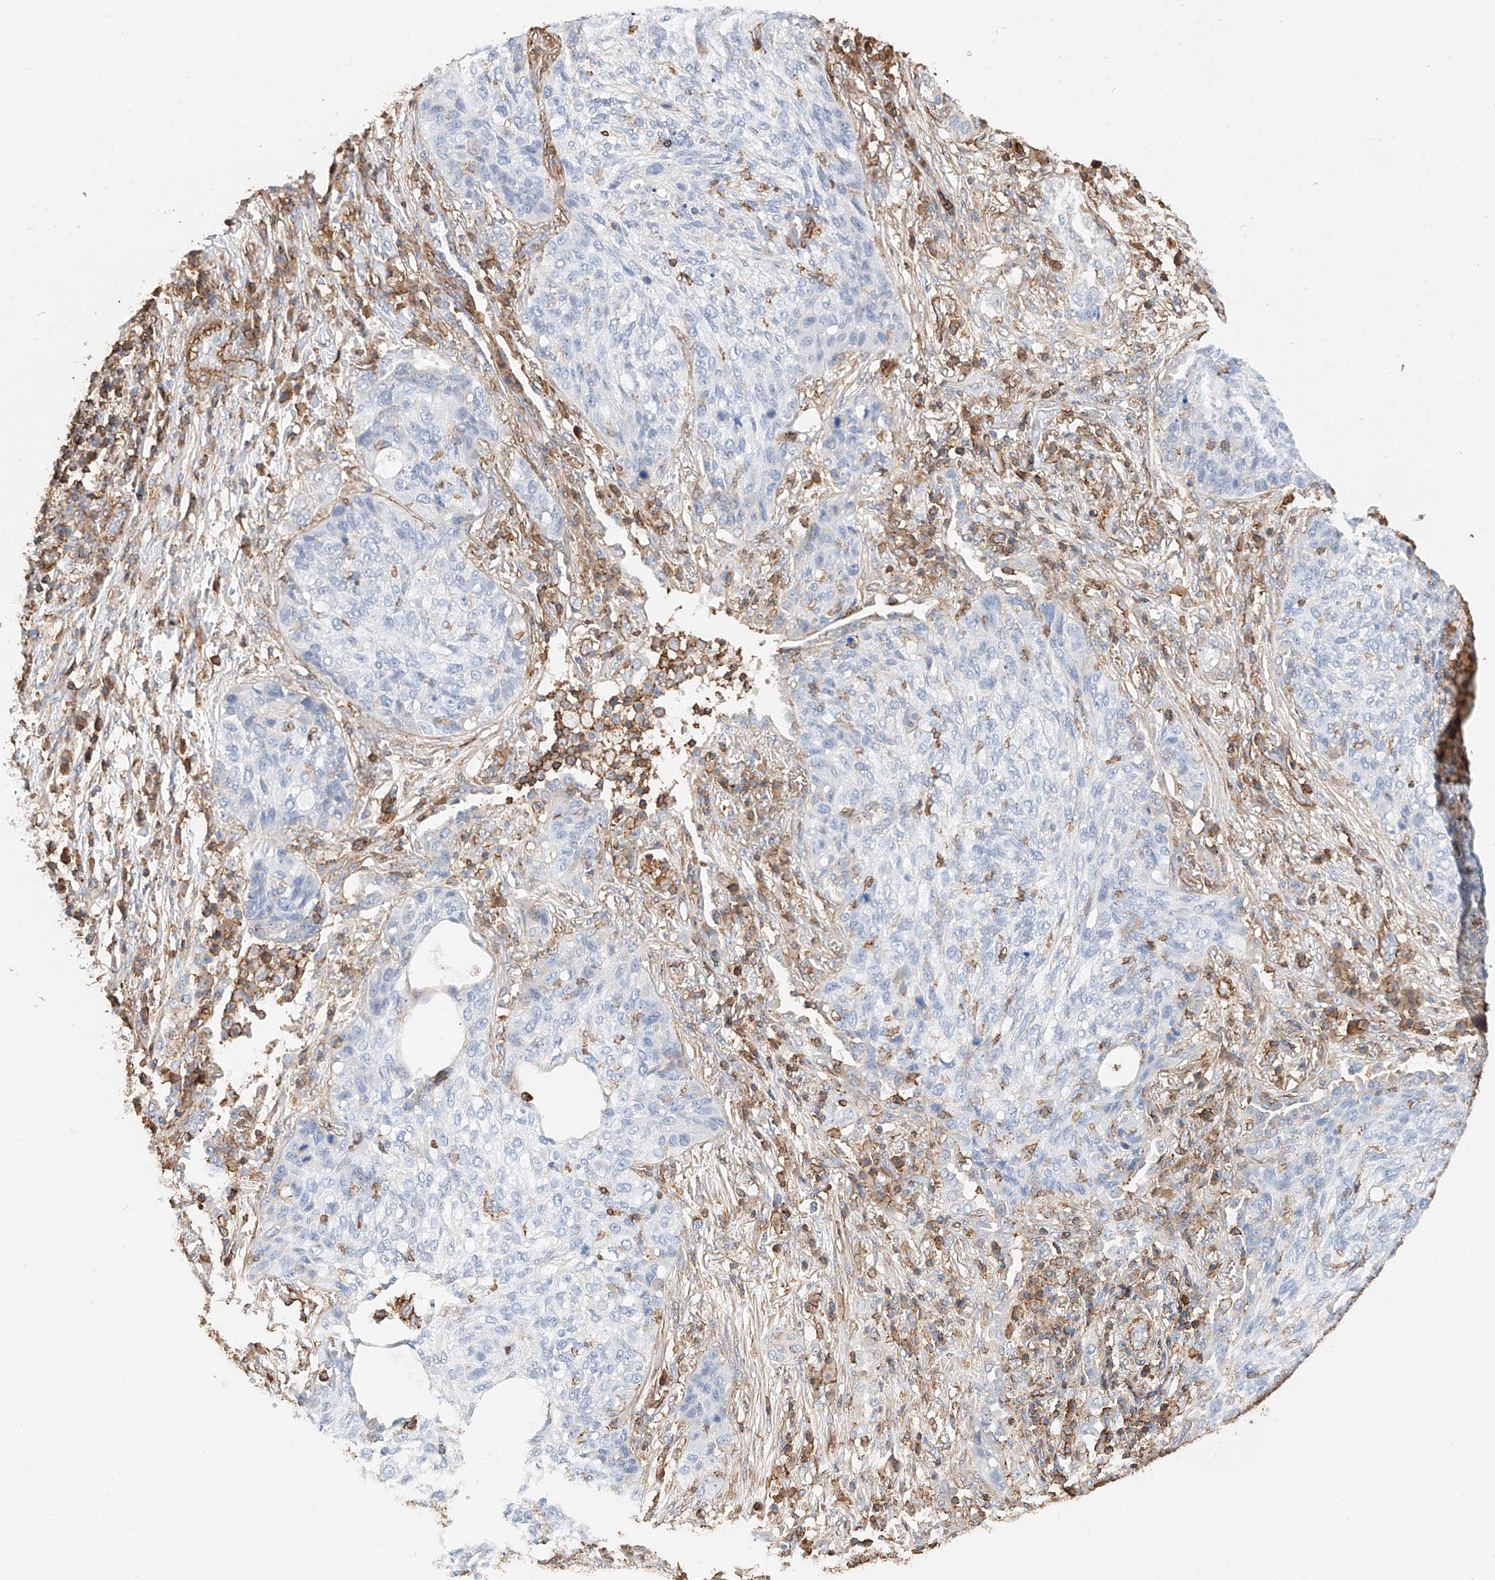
{"staining": {"intensity": "negative", "quantity": "none", "location": "none"}, "tissue": "lung cancer", "cell_type": "Tumor cells", "image_type": "cancer", "snomed": [{"axis": "morphology", "description": "Squamous cell carcinoma, NOS"}, {"axis": "topography", "description": "Lung"}], "caption": "Immunohistochemistry histopathology image of squamous cell carcinoma (lung) stained for a protein (brown), which reveals no staining in tumor cells.", "gene": "WFS1", "patient": {"sex": "female", "age": 63}}